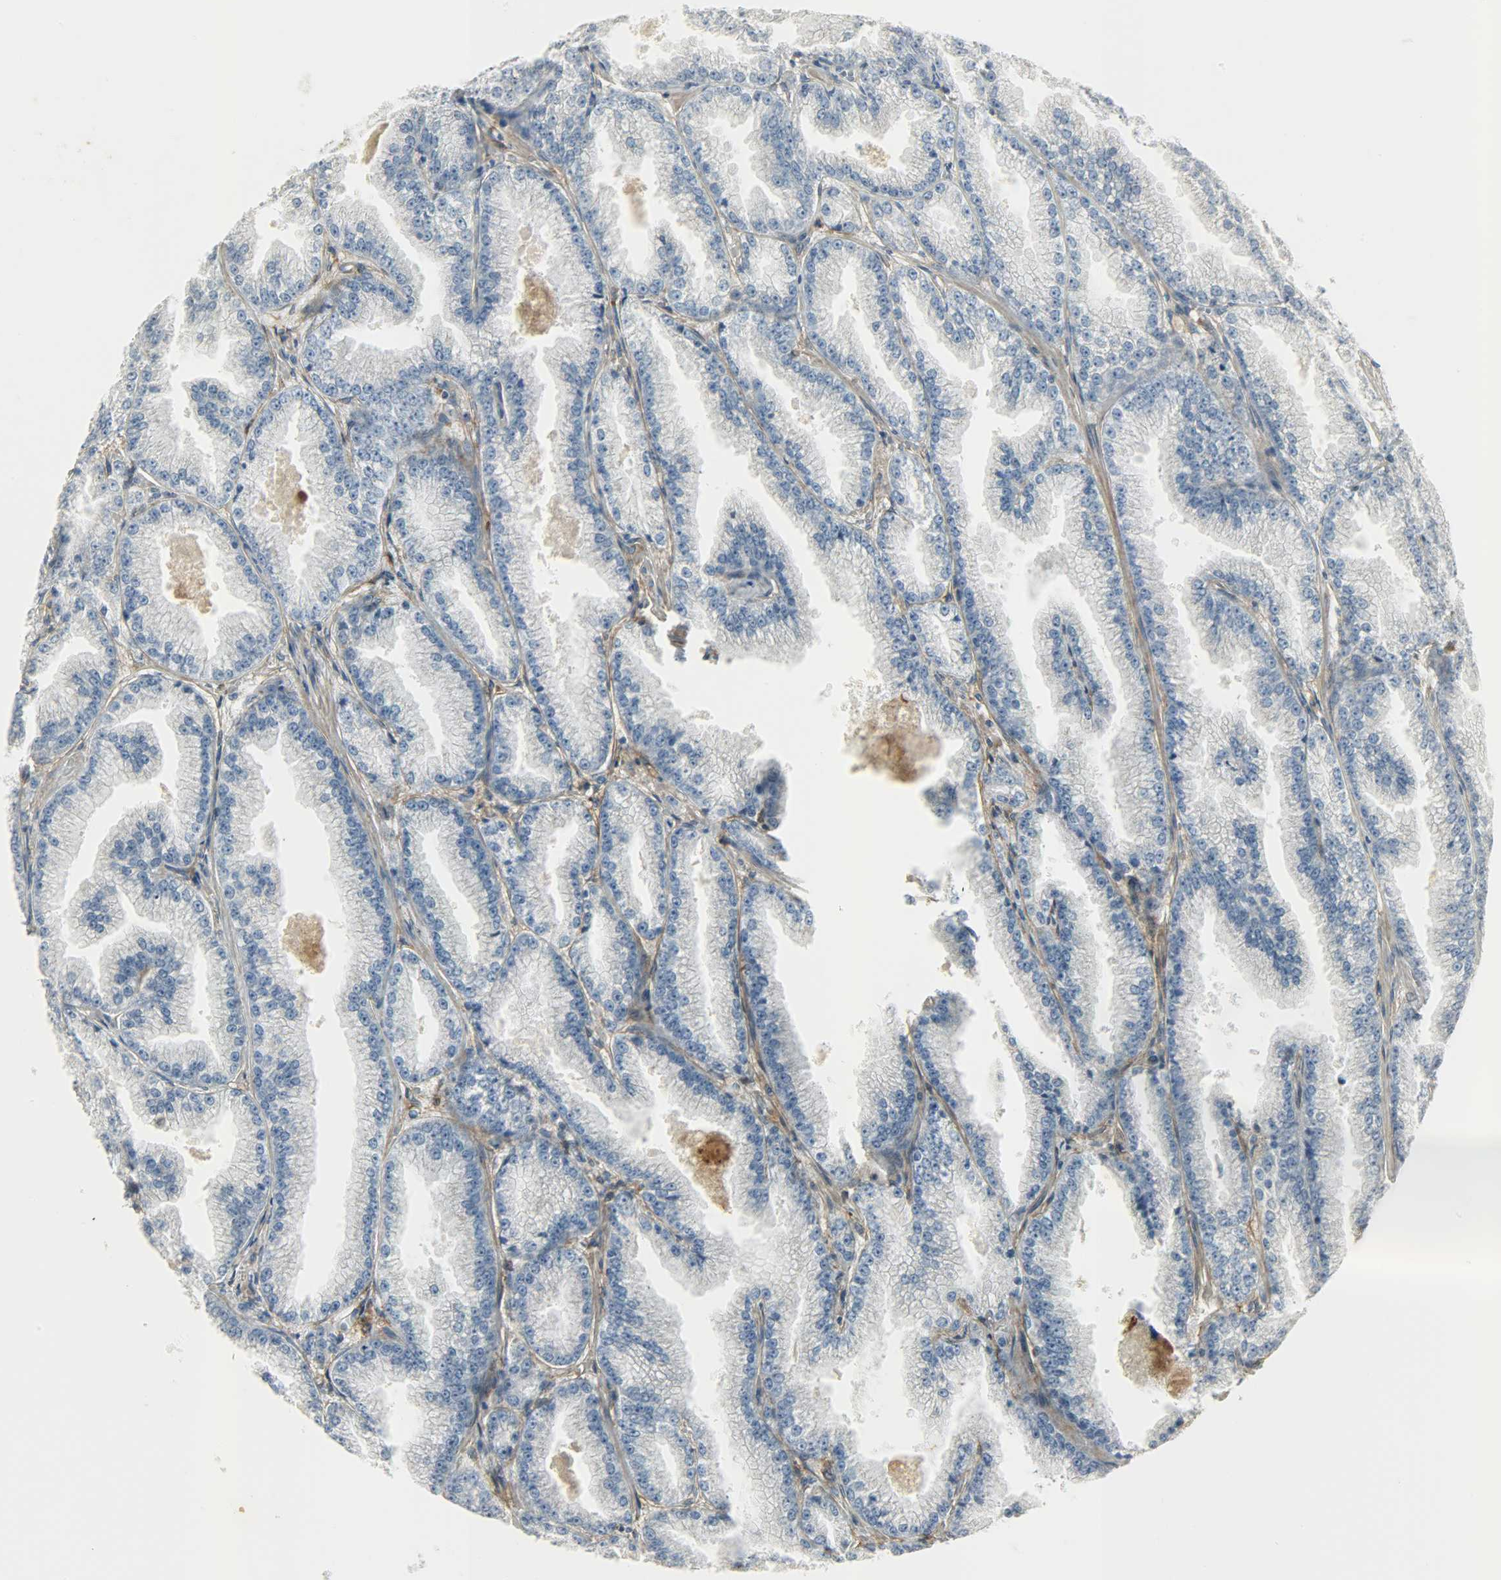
{"staining": {"intensity": "negative", "quantity": "none", "location": "none"}, "tissue": "prostate cancer", "cell_type": "Tumor cells", "image_type": "cancer", "snomed": [{"axis": "morphology", "description": "Adenocarcinoma, High grade"}, {"axis": "topography", "description": "Prostate"}], "caption": "IHC histopathology image of neoplastic tissue: human high-grade adenocarcinoma (prostate) stained with DAB displays no significant protein staining in tumor cells.", "gene": "ENPEP", "patient": {"sex": "male", "age": 61}}